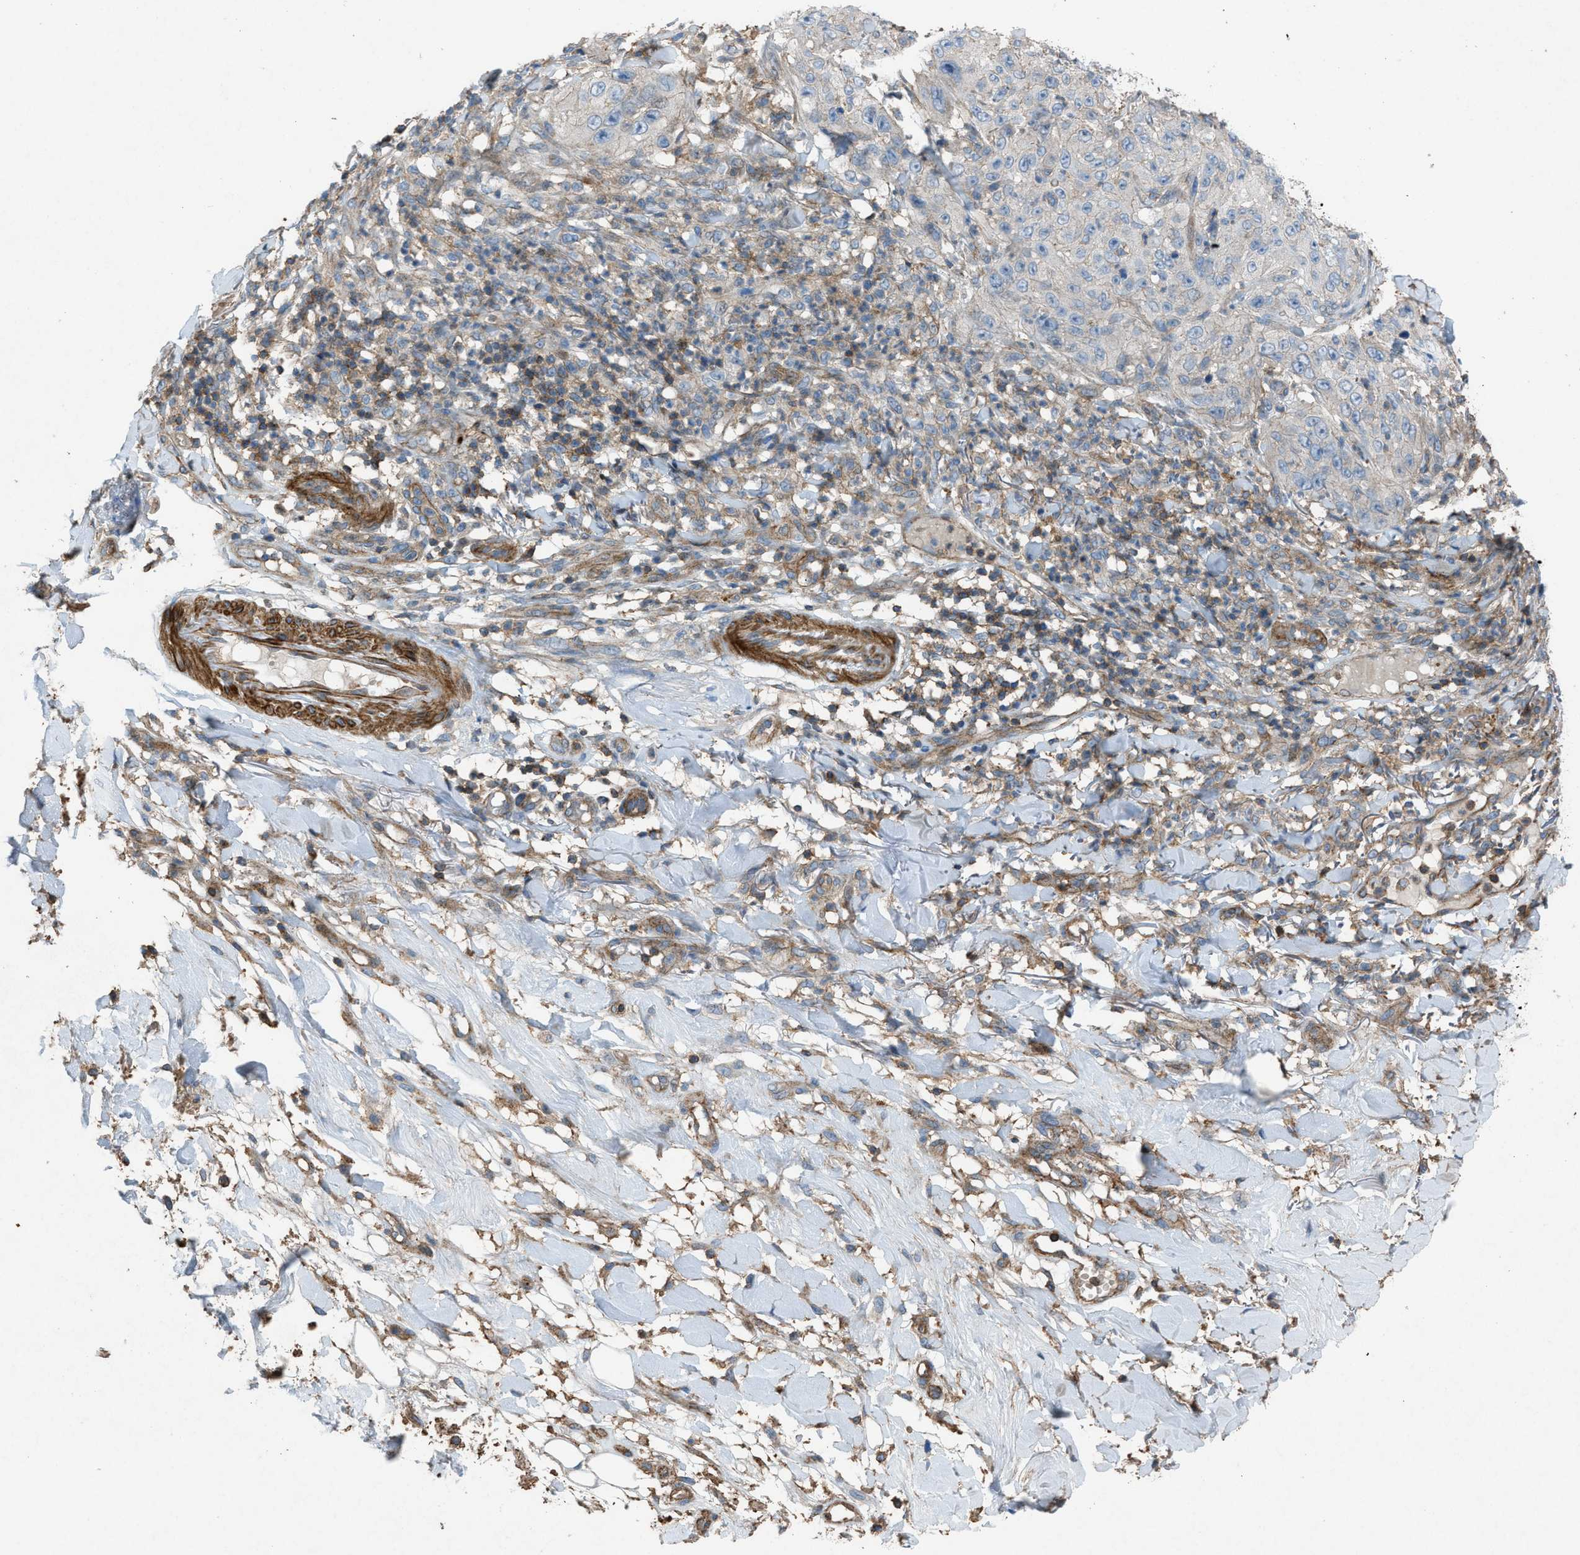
{"staining": {"intensity": "negative", "quantity": "none", "location": "none"}, "tissue": "skin cancer", "cell_type": "Tumor cells", "image_type": "cancer", "snomed": [{"axis": "morphology", "description": "Squamous cell carcinoma, NOS"}, {"axis": "topography", "description": "Skin"}], "caption": "Photomicrograph shows no protein positivity in tumor cells of skin squamous cell carcinoma tissue.", "gene": "NCK2", "patient": {"sex": "female", "age": 80}}